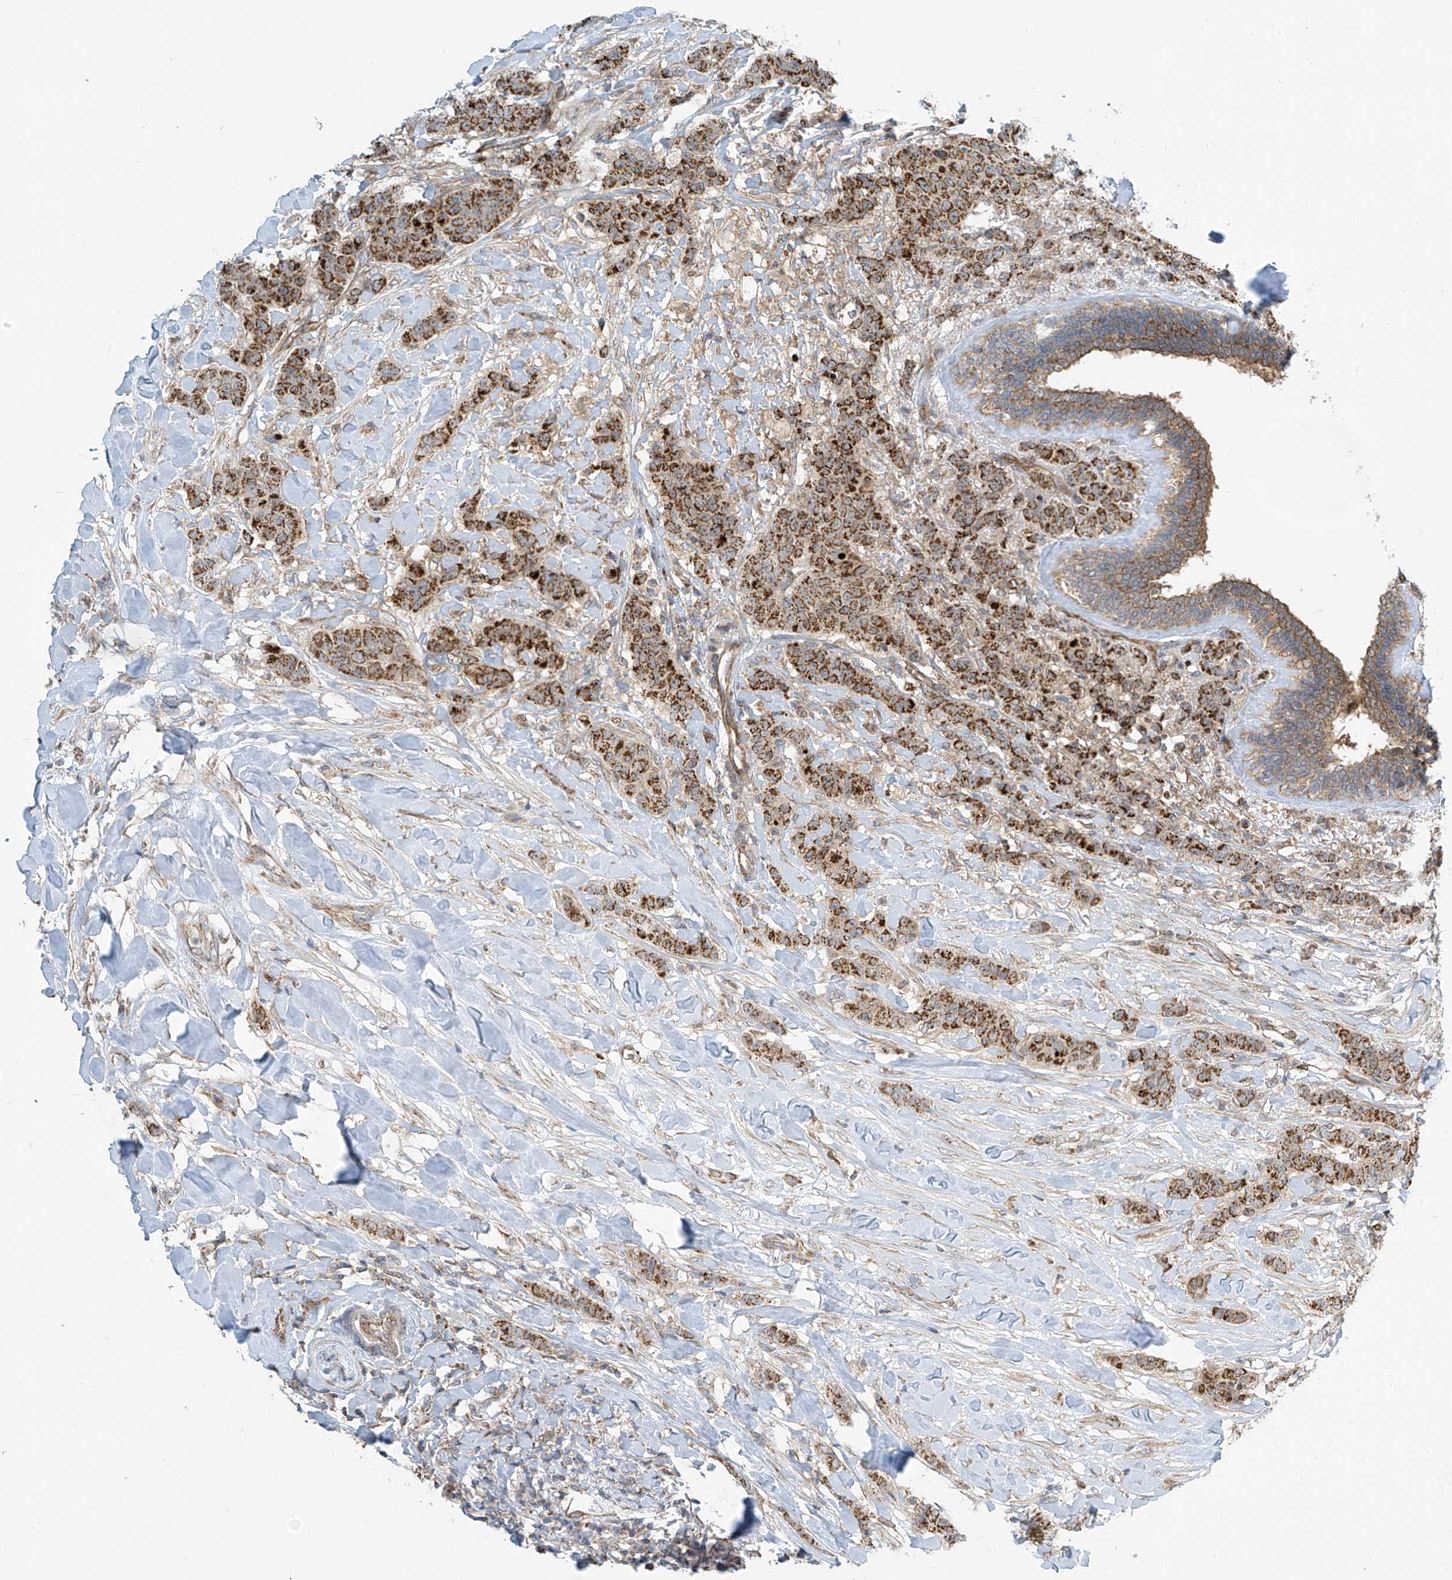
{"staining": {"intensity": "strong", "quantity": ">75%", "location": "cytoplasmic/membranous"}, "tissue": "breast cancer", "cell_type": "Tumor cells", "image_type": "cancer", "snomed": [{"axis": "morphology", "description": "Duct carcinoma"}, {"axis": "topography", "description": "Breast"}], "caption": "The micrograph demonstrates immunohistochemical staining of breast cancer (infiltrating ductal carcinoma). There is strong cytoplasmic/membranous expression is seen in about >75% of tumor cells. The staining was performed using DAB (3,3'-diaminobenzidine) to visualize the protein expression in brown, while the nuclei were stained in blue with hematoxylin (Magnification: 20x).", "gene": "METTL6", "patient": {"sex": "female", "age": 40}}